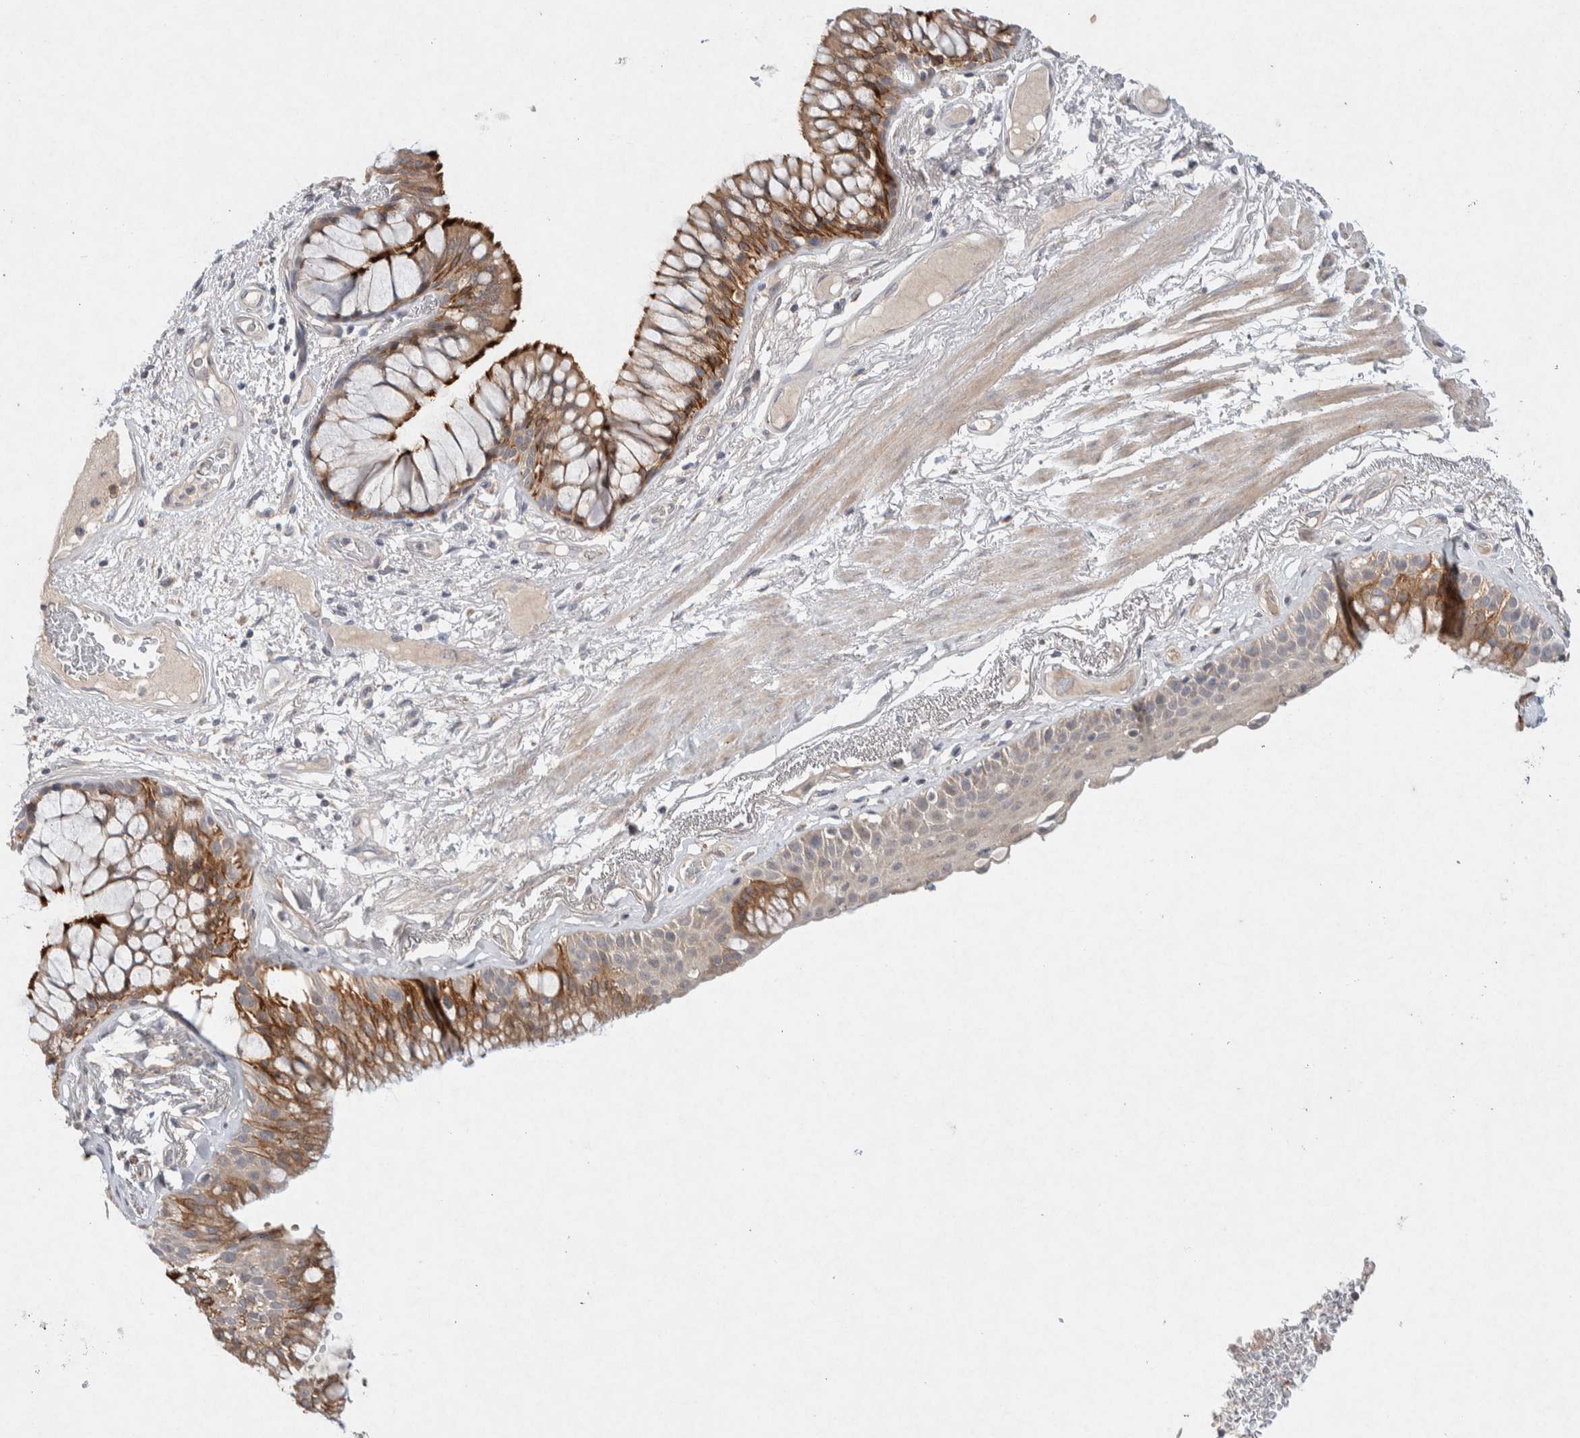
{"staining": {"intensity": "moderate", "quantity": ">75%", "location": "cytoplasmic/membranous"}, "tissue": "bronchus", "cell_type": "Respiratory epithelial cells", "image_type": "normal", "snomed": [{"axis": "morphology", "description": "Normal tissue, NOS"}, {"axis": "topography", "description": "Bronchus"}], "caption": "Respiratory epithelial cells exhibit medium levels of moderate cytoplasmic/membranous positivity in about >75% of cells in normal human bronchus.", "gene": "CMTM4", "patient": {"sex": "male", "age": 66}}